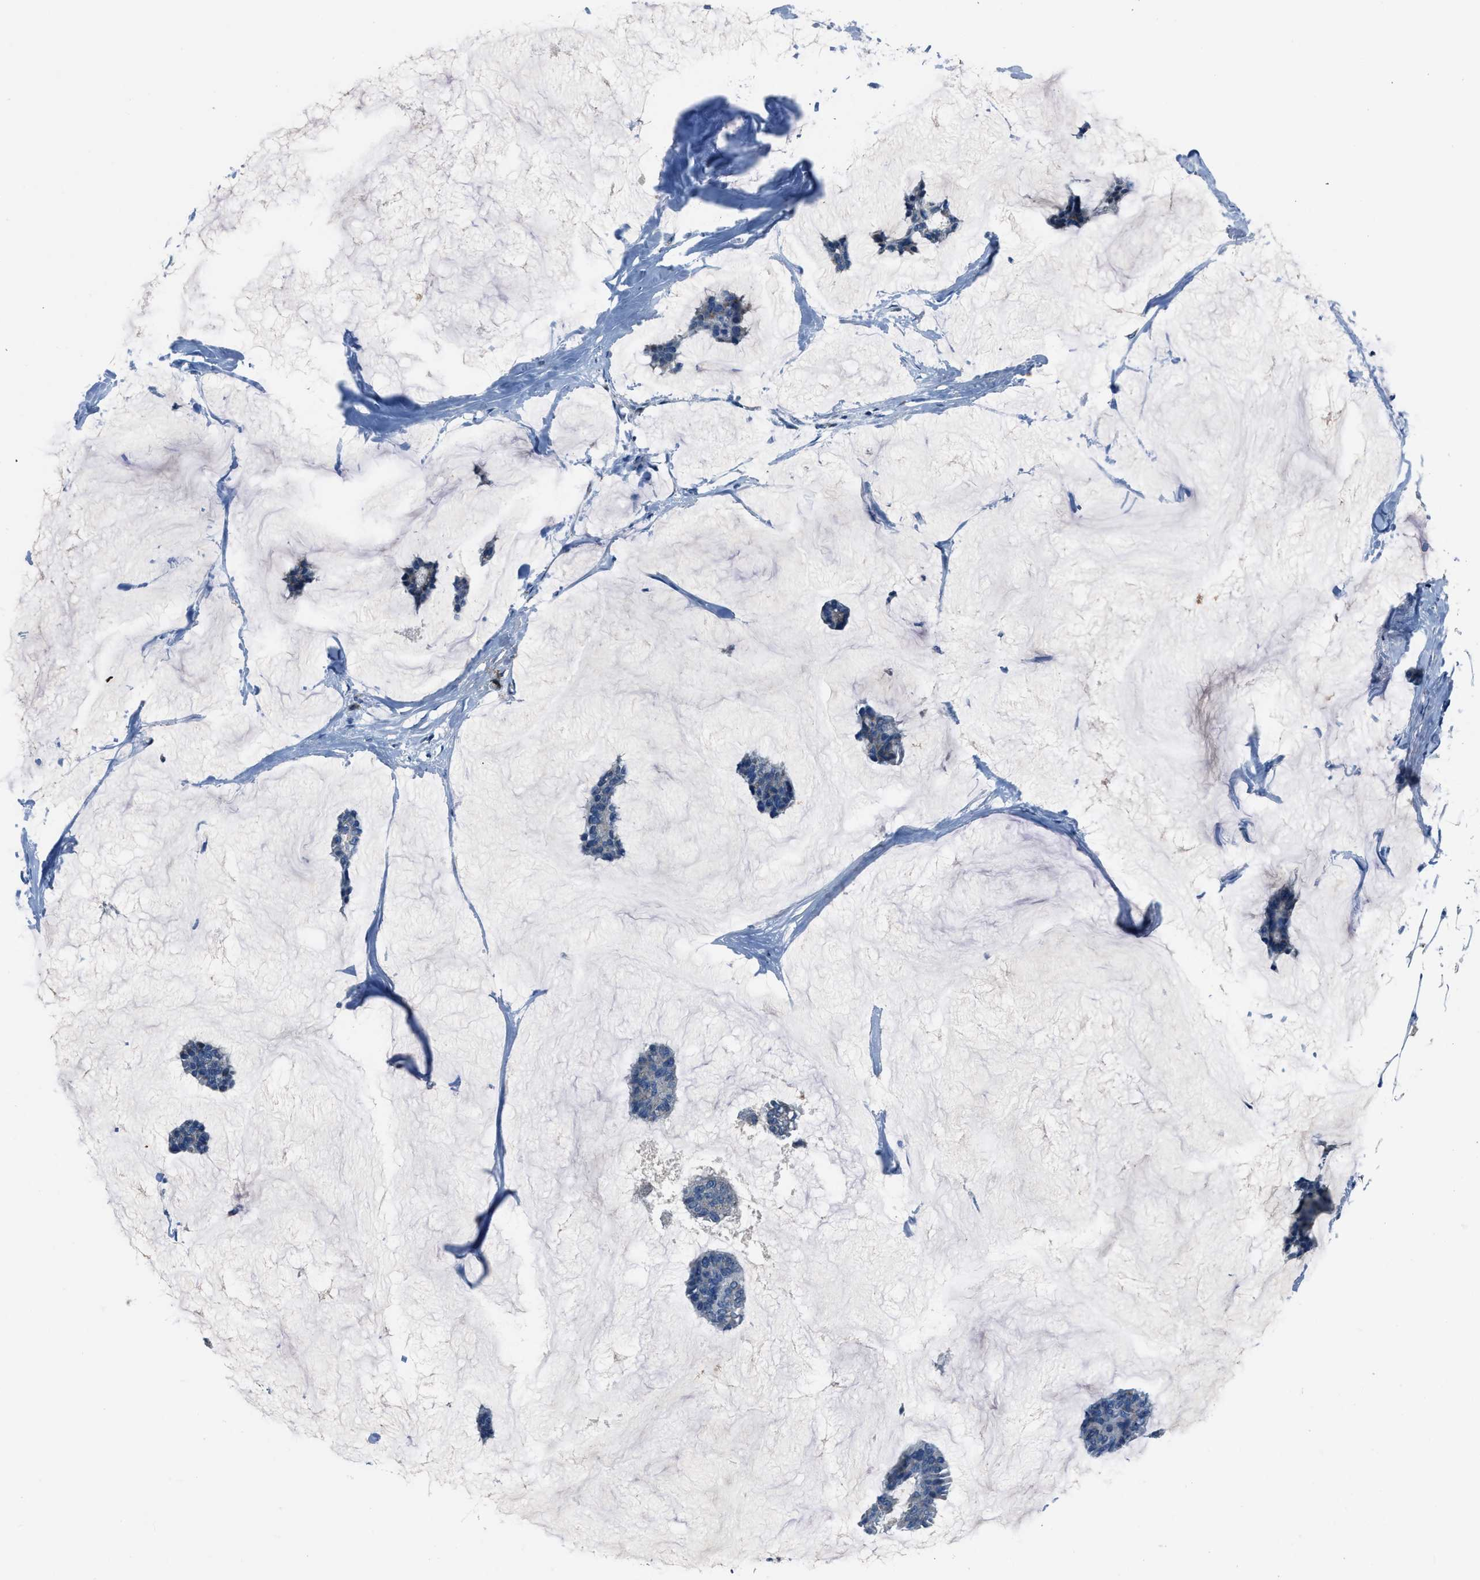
{"staining": {"intensity": "negative", "quantity": "none", "location": "none"}, "tissue": "breast cancer", "cell_type": "Tumor cells", "image_type": "cancer", "snomed": [{"axis": "morphology", "description": "Duct carcinoma"}, {"axis": "topography", "description": "Breast"}], "caption": "Human intraductal carcinoma (breast) stained for a protein using immunohistochemistry (IHC) demonstrates no positivity in tumor cells.", "gene": "ADAM2", "patient": {"sex": "female", "age": 93}}